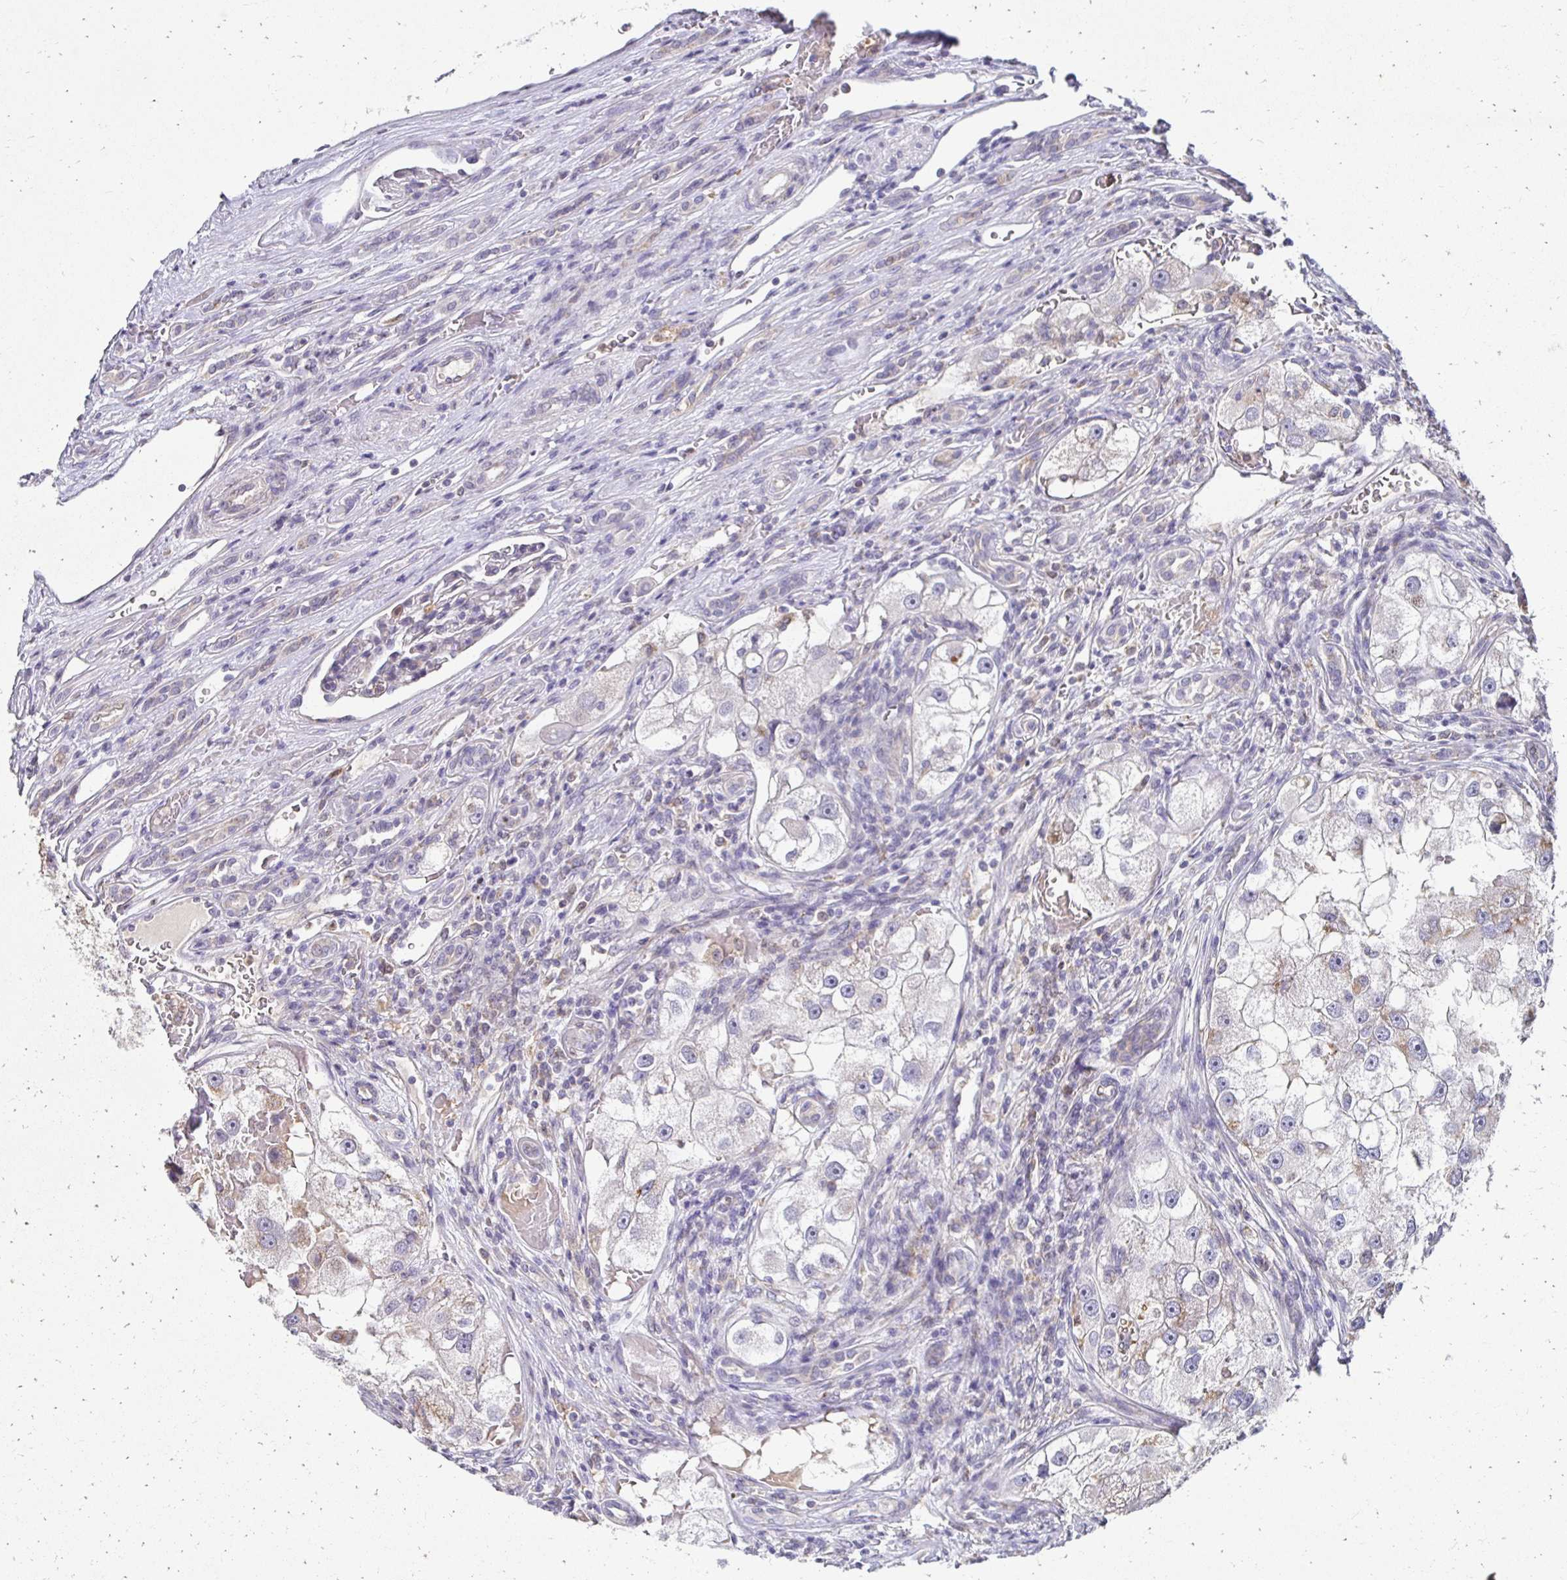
{"staining": {"intensity": "negative", "quantity": "none", "location": "none"}, "tissue": "renal cancer", "cell_type": "Tumor cells", "image_type": "cancer", "snomed": [{"axis": "morphology", "description": "Adenocarcinoma, NOS"}, {"axis": "topography", "description": "Kidney"}], "caption": "Human renal adenocarcinoma stained for a protein using IHC displays no staining in tumor cells.", "gene": "GK2", "patient": {"sex": "male", "age": 63}}